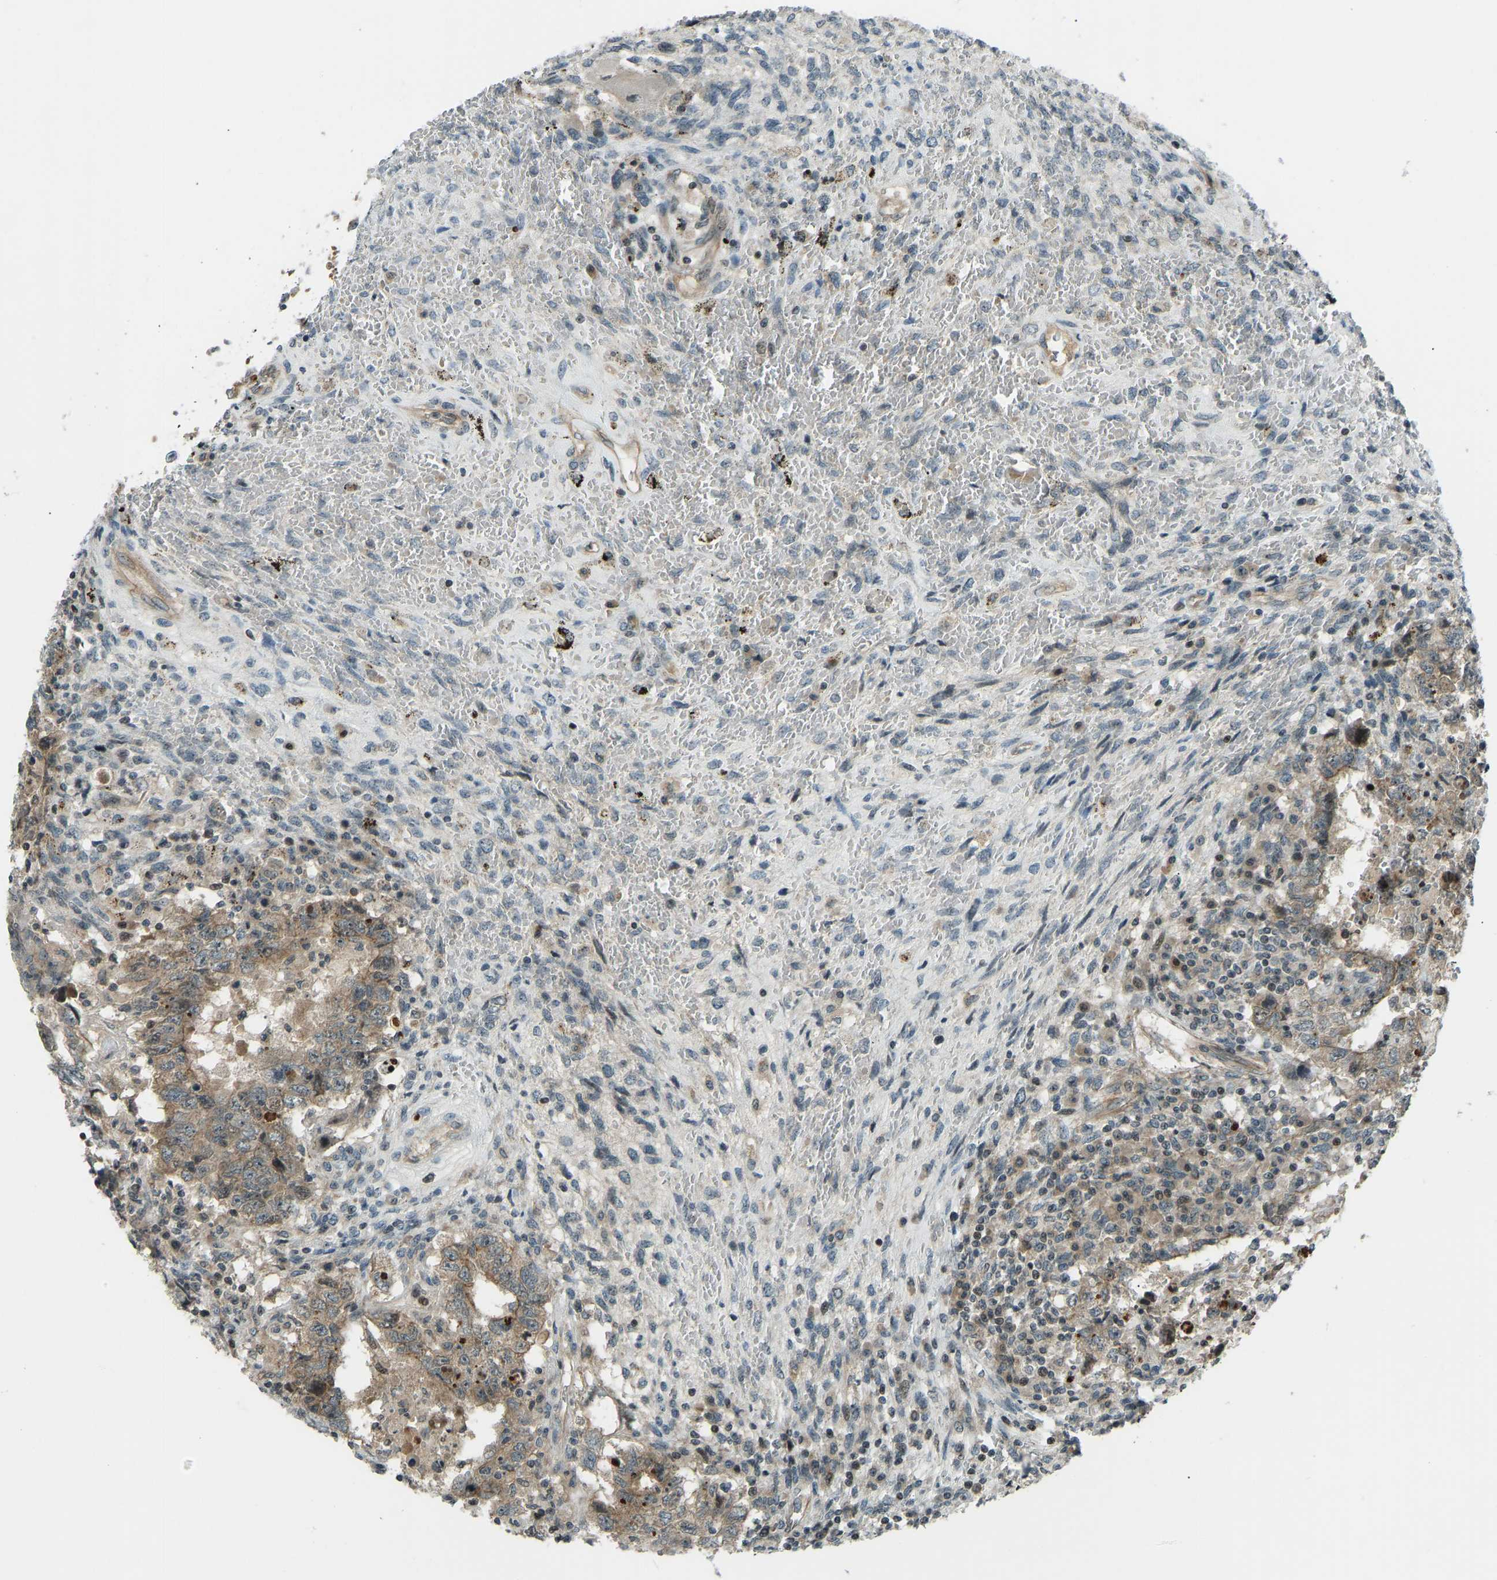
{"staining": {"intensity": "moderate", "quantity": ">75%", "location": "cytoplasmic/membranous"}, "tissue": "testis cancer", "cell_type": "Tumor cells", "image_type": "cancer", "snomed": [{"axis": "morphology", "description": "Carcinoma, Embryonal, NOS"}, {"axis": "topography", "description": "Testis"}], "caption": "The immunohistochemical stain shows moderate cytoplasmic/membranous staining in tumor cells of embryonal carcinoma (testis) tissue. (brown staining indicates protein expression, while blue staining denotes nuclei).", "gene": "SVOPL", "patient": {"sex": "male", "age": 26}}